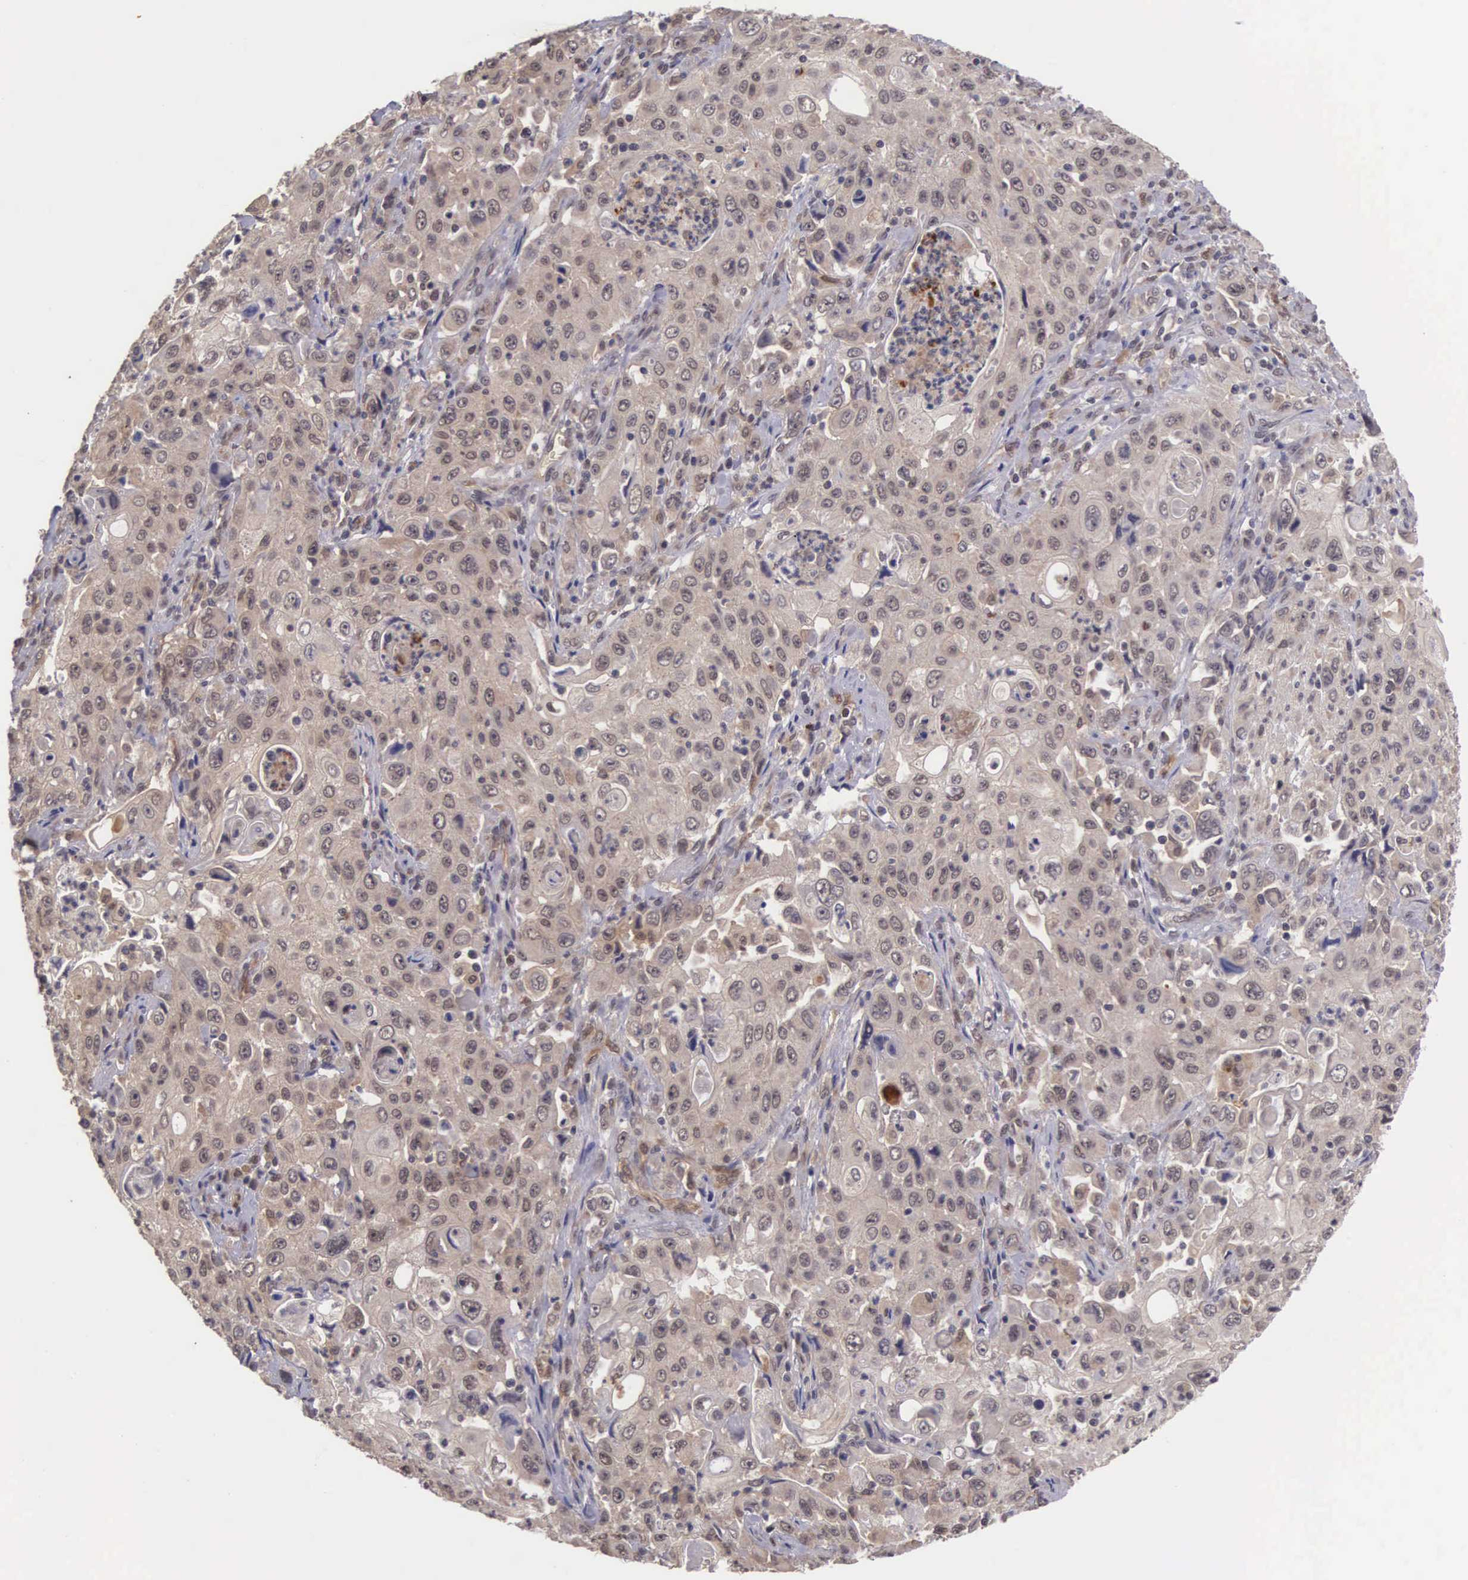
{"staining": {"intensity": "weak", "quantity": ">75%", "location": "cytoplasmic/membranous"}, "tissue": "pancreatic cancer", "cell_type": "Tumor cells", "image_type": "cancer", "snomed": [{"axis": "morphology", "description": "Adenocarcinoma, NOS"}, {"axis": "topography", "description": "Pancreas"}], "caption": "The image reveals staining of adenocarcinoma (pancreatic), revealing weak cytoplasmic/membranous protein staining (brown color) within tumor cells.", "gene": "VASH1", "patient": {"sex": "male", "age": 70}}